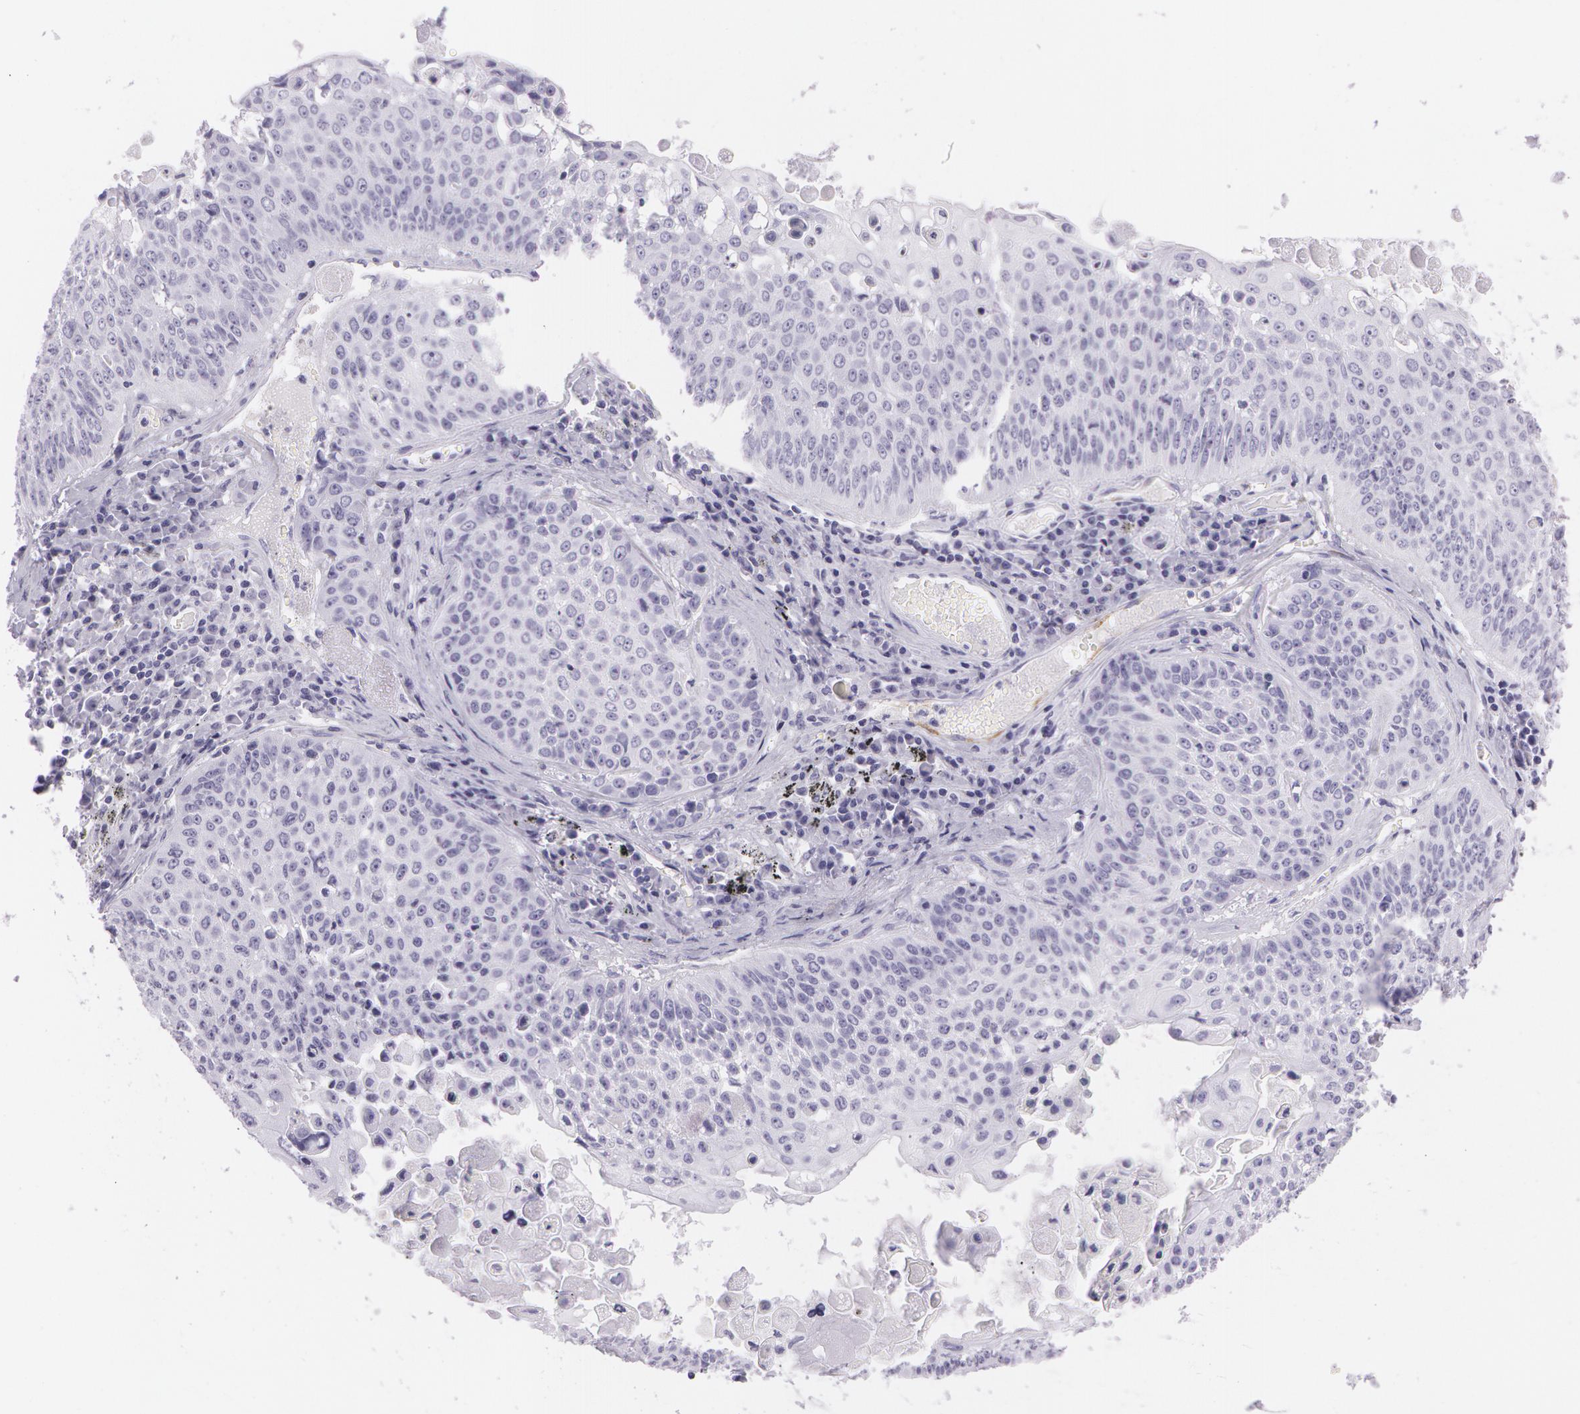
{"staining": {"intensity": "negative", "quantity": "none", "location": "none"}, "tissue": "lung cancer", "cell_type": "Tumor cells", "image_type": "cancer", "snomed": [{"axis": "morphology", "description": "Adenocarcinoma, NOS"}, {"axis": "topography", "description": "Lung"}], "caption": "High power microscopy micrograph of an immunohistochemistry photomicrograph of lung cancer, revealing no significant expression in tumor cells.", "gene": "SNCG", "patient": {"sex": "male", "age": 60}}